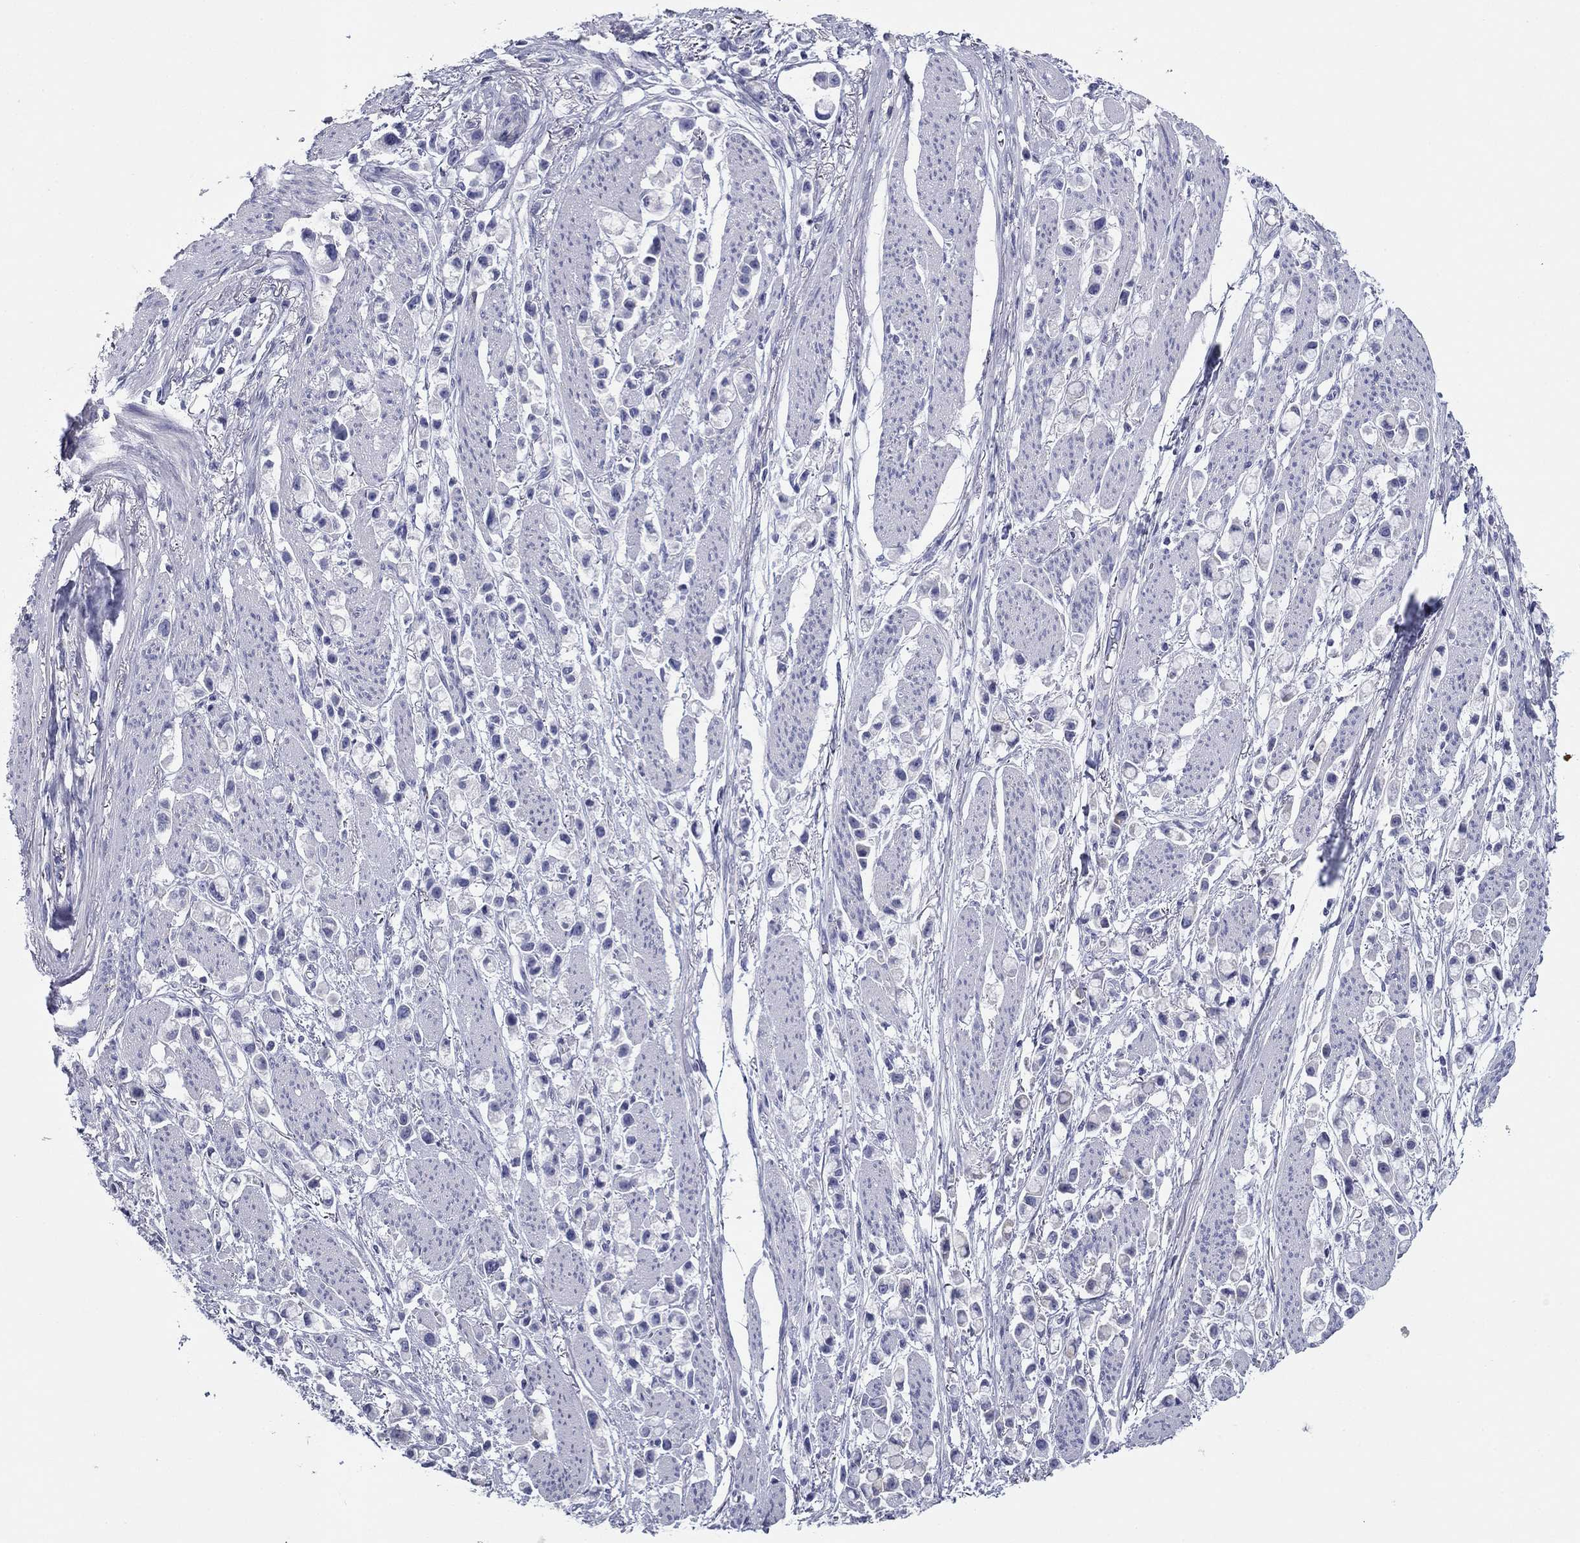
{"staining": {"intensity": "negative", "quantity": "none", "location": "none"}, "tissue": "stomach cancer", "cell_type": "Tumor cells", "image_type": "cancer", "snomed": [{"axis": "morphology", "description": "Adenocarcinoma, NOS"}, {"axis": "topography", "description": "Stomach"}], "caption": "IHC image of human stomach cancer stained for a protein (brown), which demonstrates no expression in tumor cells.", "gene": "ZP2", "patient": {"sex": "female", "age": 81}}